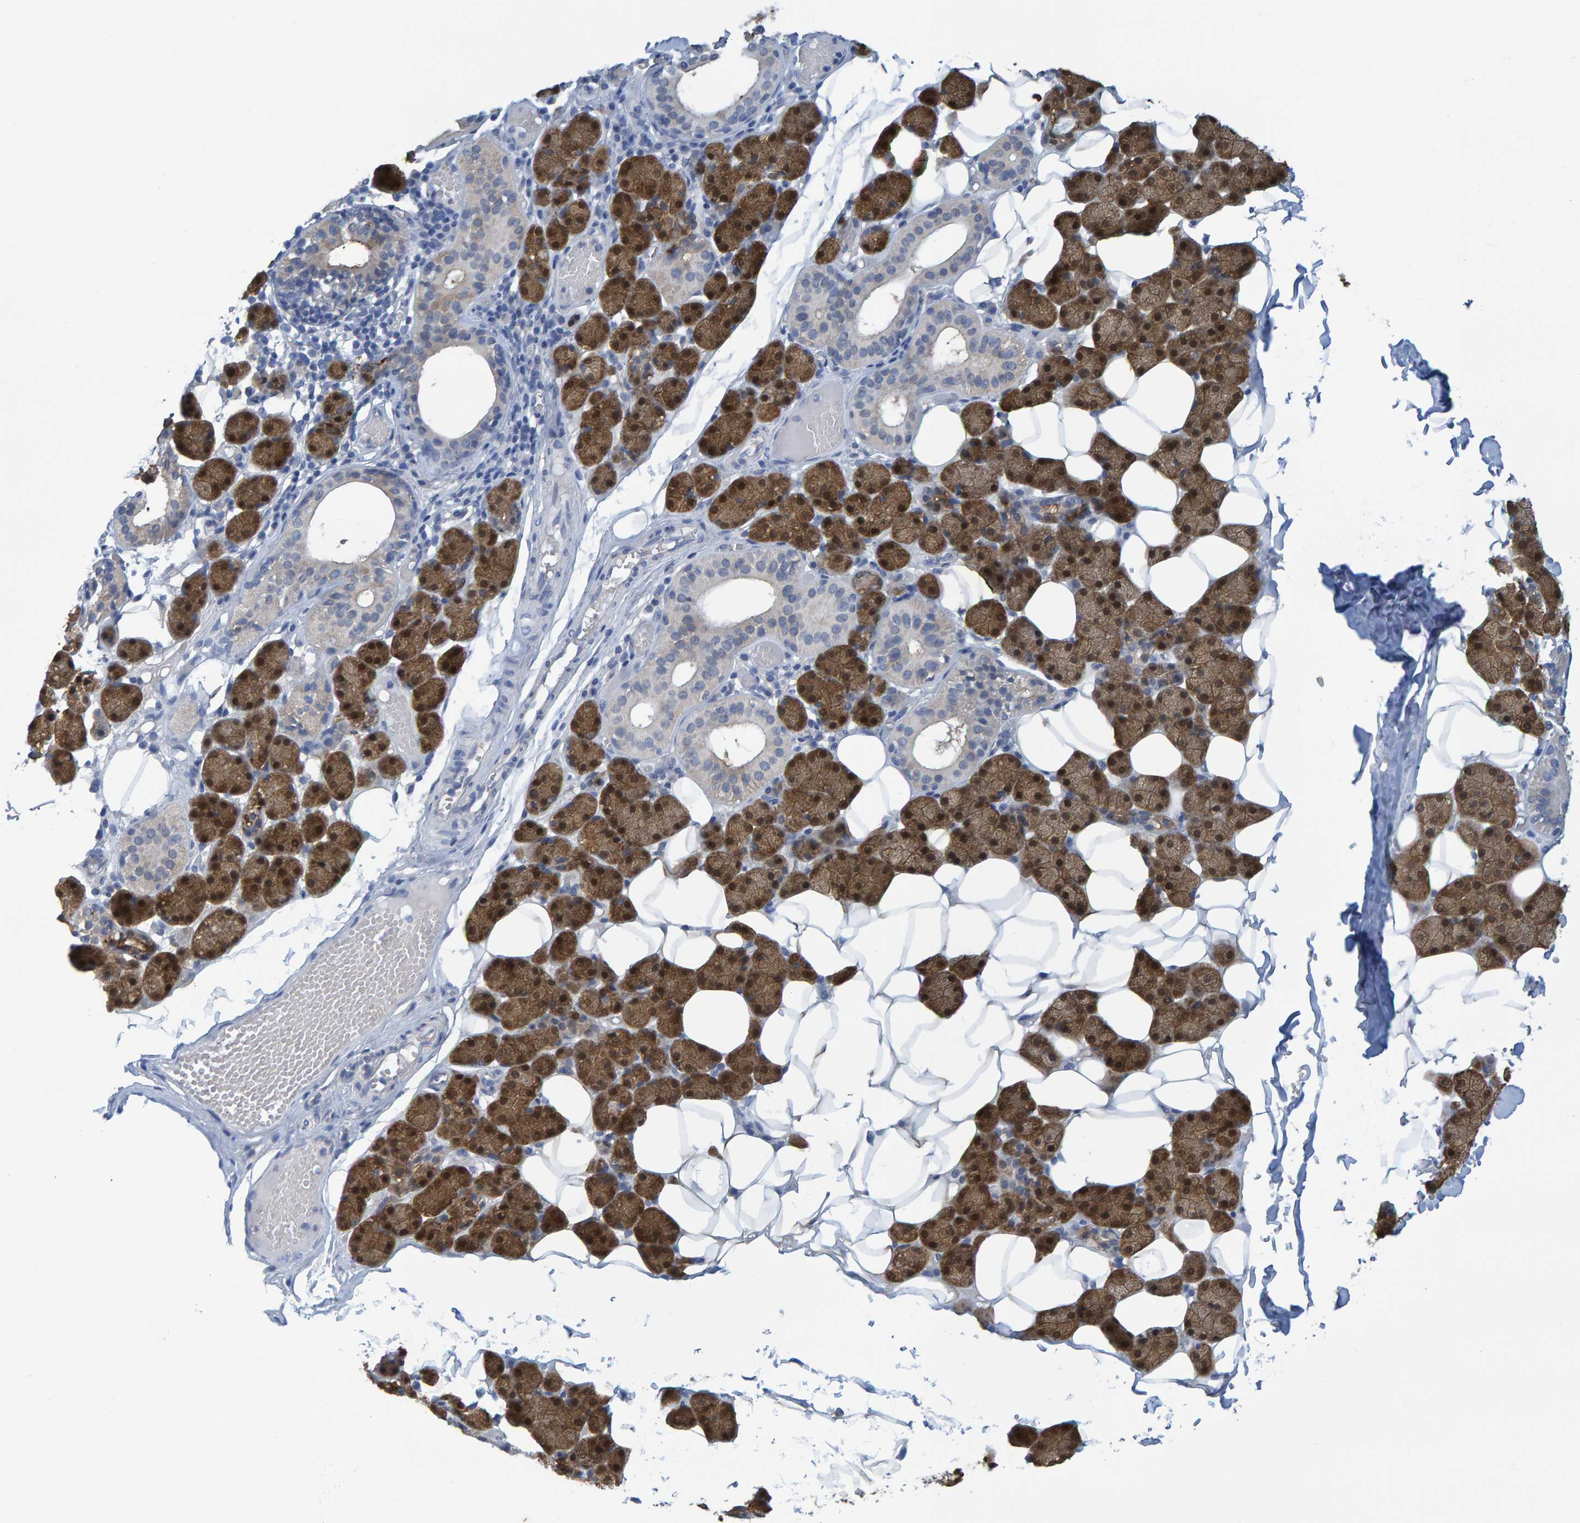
{"staining": {"intensity": "strong", "quantity": "25%-75%", "location": "cytoplasmic/membranous,nuclear"}, "tissue": "salivary gland", "cell_type": "Glandular cells", "image_type": "normal", "snomed": [{"axis": "morphology", "description": "Normal tissue, NOS"}, {"axis": "topography", "description": "Salivary gland"}], "caption": "Approximately 25%-75% of glandular cells in normal human salivary gland reveal strong cytoplasmic/membranous,nuclear protein expression as visualized by brown immunohistochemical staining.", "gene": "ALAD", "patient": {"sex": "female", "age": 33}}